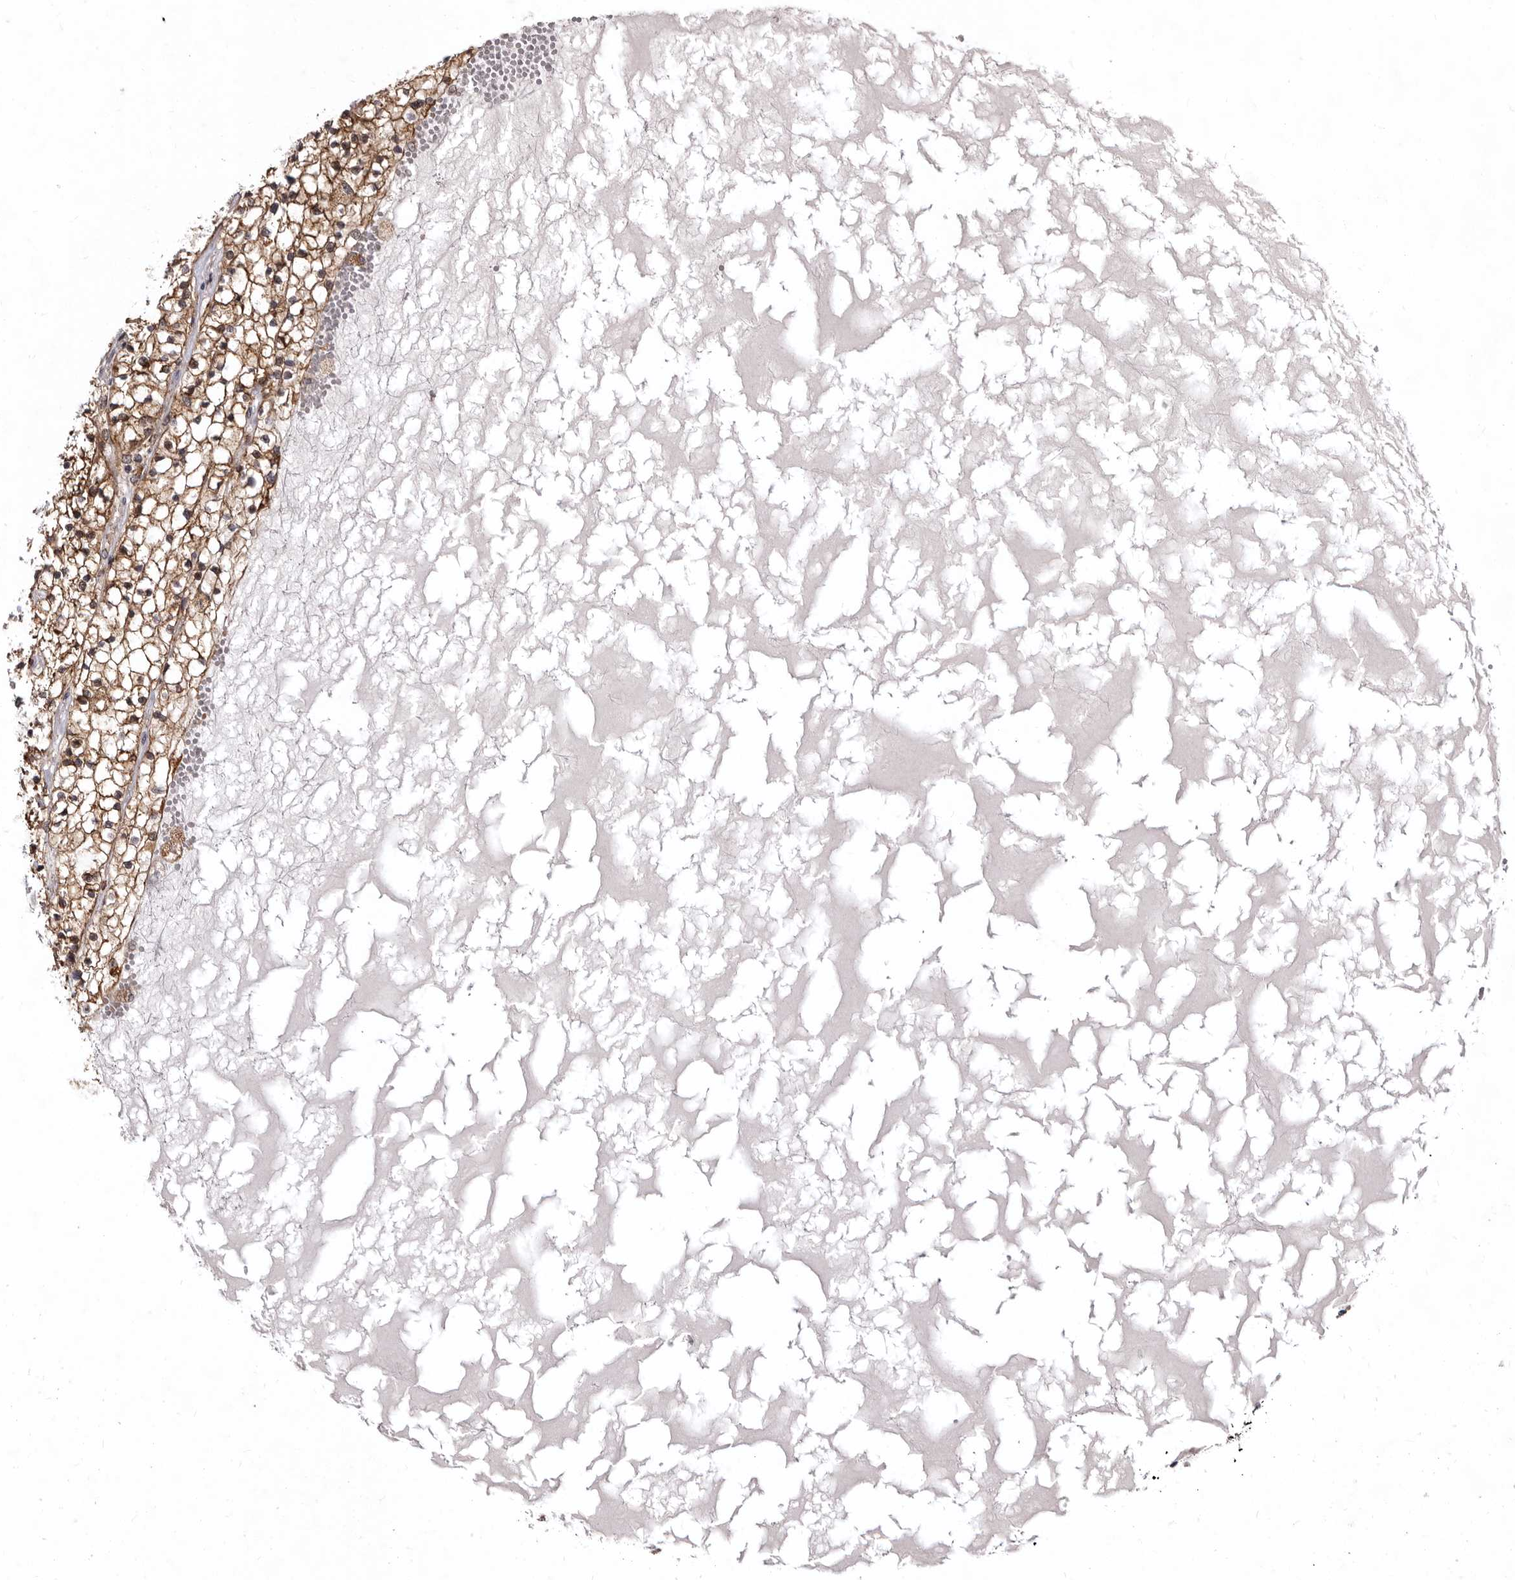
{"staining": {"intensity": "moderate", "quantity": ">75%", "location": "cytoplasmic/membranous"}, "tissue": "renal cancer", "cell_type": "Tumor cells", "image_type": "cancer", "snomed": [{"axis": "morphology", "description": "Normal tissue, NOS"}, {"axis": "morphology", "description": "Adenocarcinoma, NOS"}, {"axis": "topography", "description": "Kidney"}], "caption": "A high-resolution micrograph shows immunohistochemistry staining of renal adenocarcinoma, which displays moderate cytoplasmic/membranous positivity in approximately >75% of tumor cells.", "gene": "SMC4", "patient": {"sex": "male", "age": 68}}